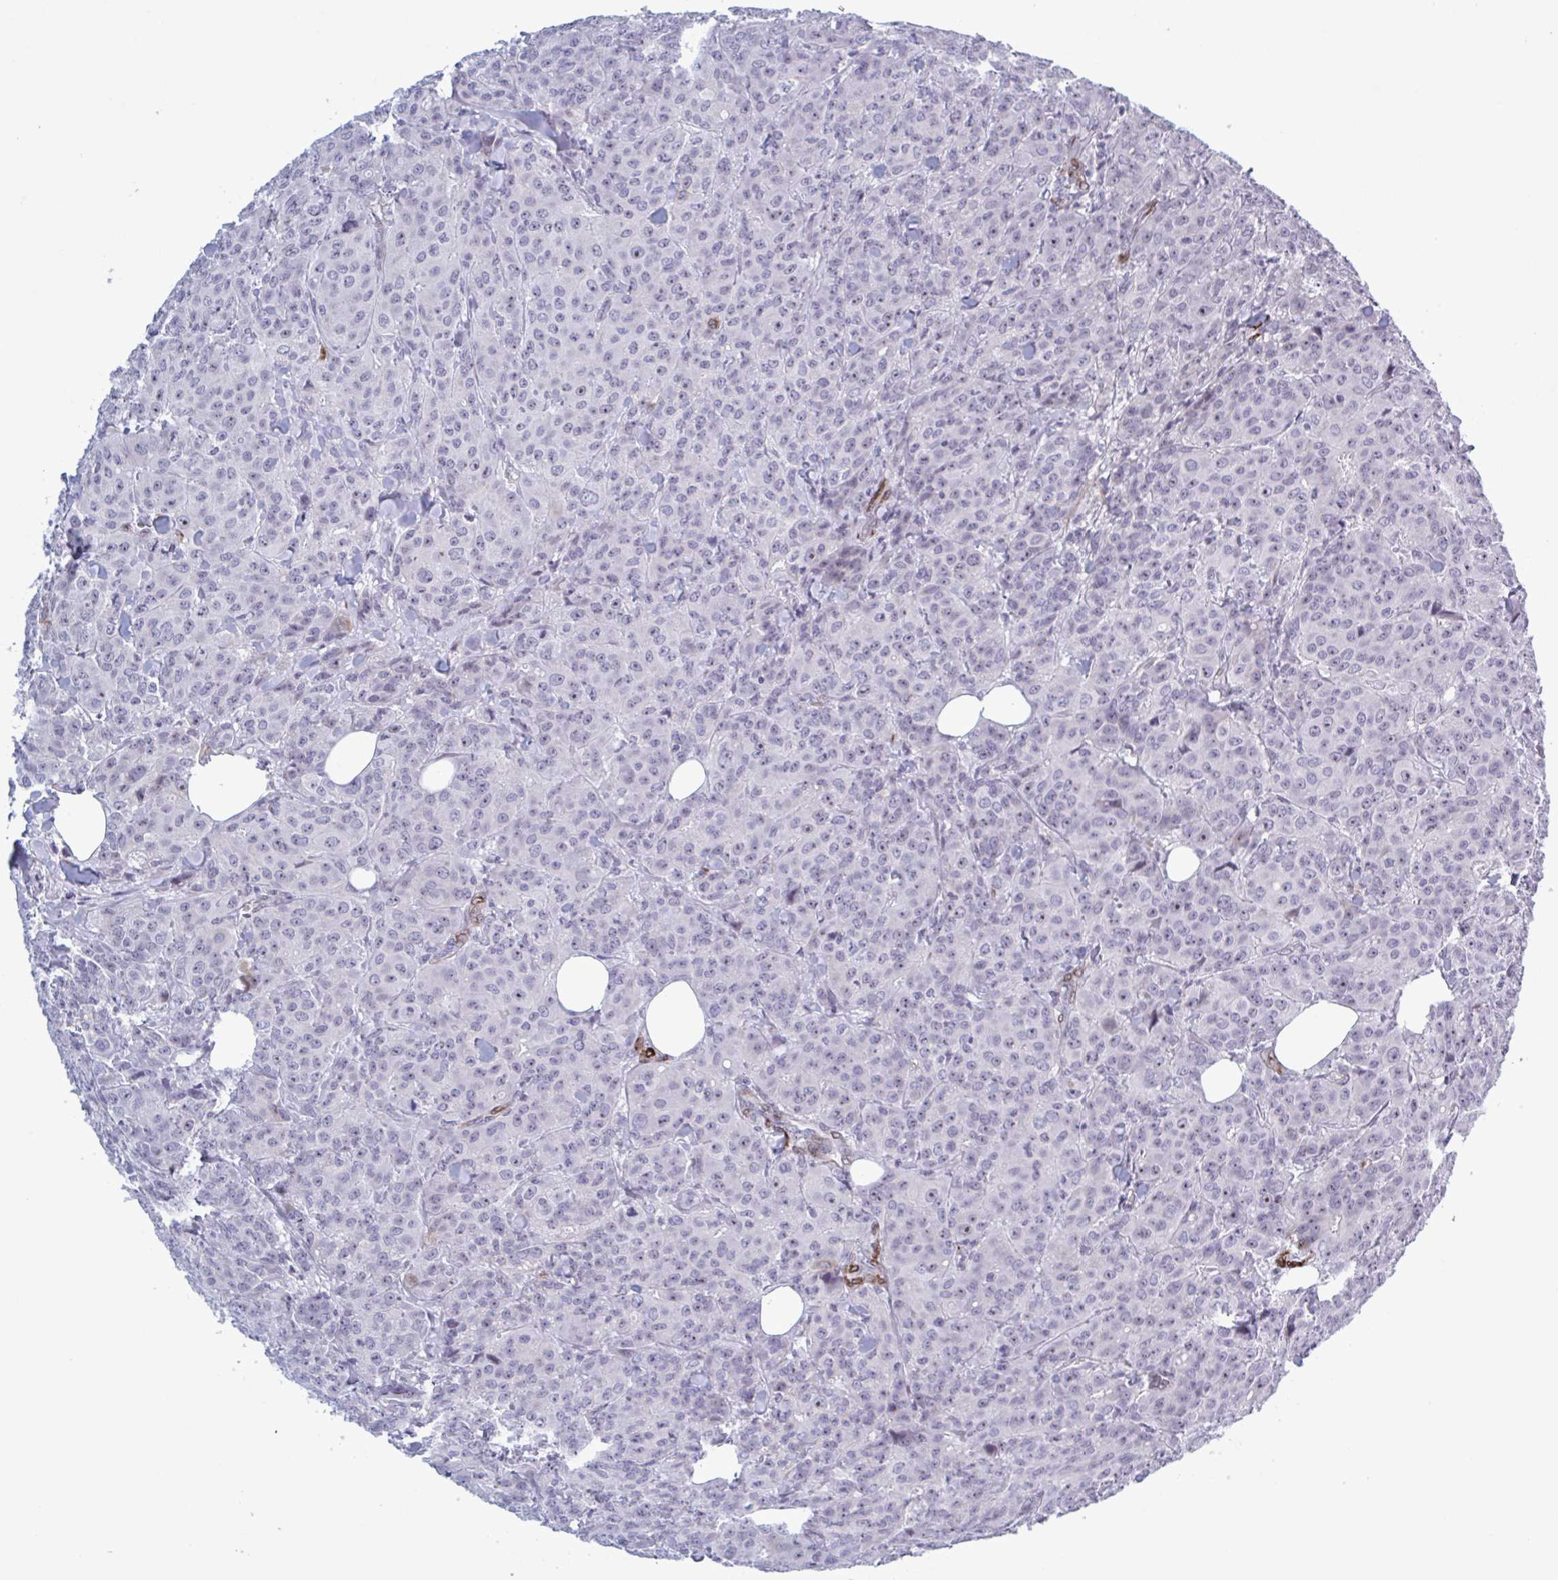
{"staining": {"intensity": "negative", "quantity": "none", "location": "none"}, "tissue": "breast cancer", "cell_type": "Tumor cells", "image_type": "cancer", "snomed": [{"axis": "morphology", "description": "Normal tissue, NOS"}, {"axis": "morphology", "description": "Duct carcinoma"}, {"axis": "topography", "description": "Breast"}], "caption": "DAB immunohistochemical staining of human invasive ductal carcinoma (breast) displays no significant staining in tumor cells. (DAB immunohistochemistry, high magnification).", "gene": "HSD11B2", "patient": {"sex": "female", "age": 43}}